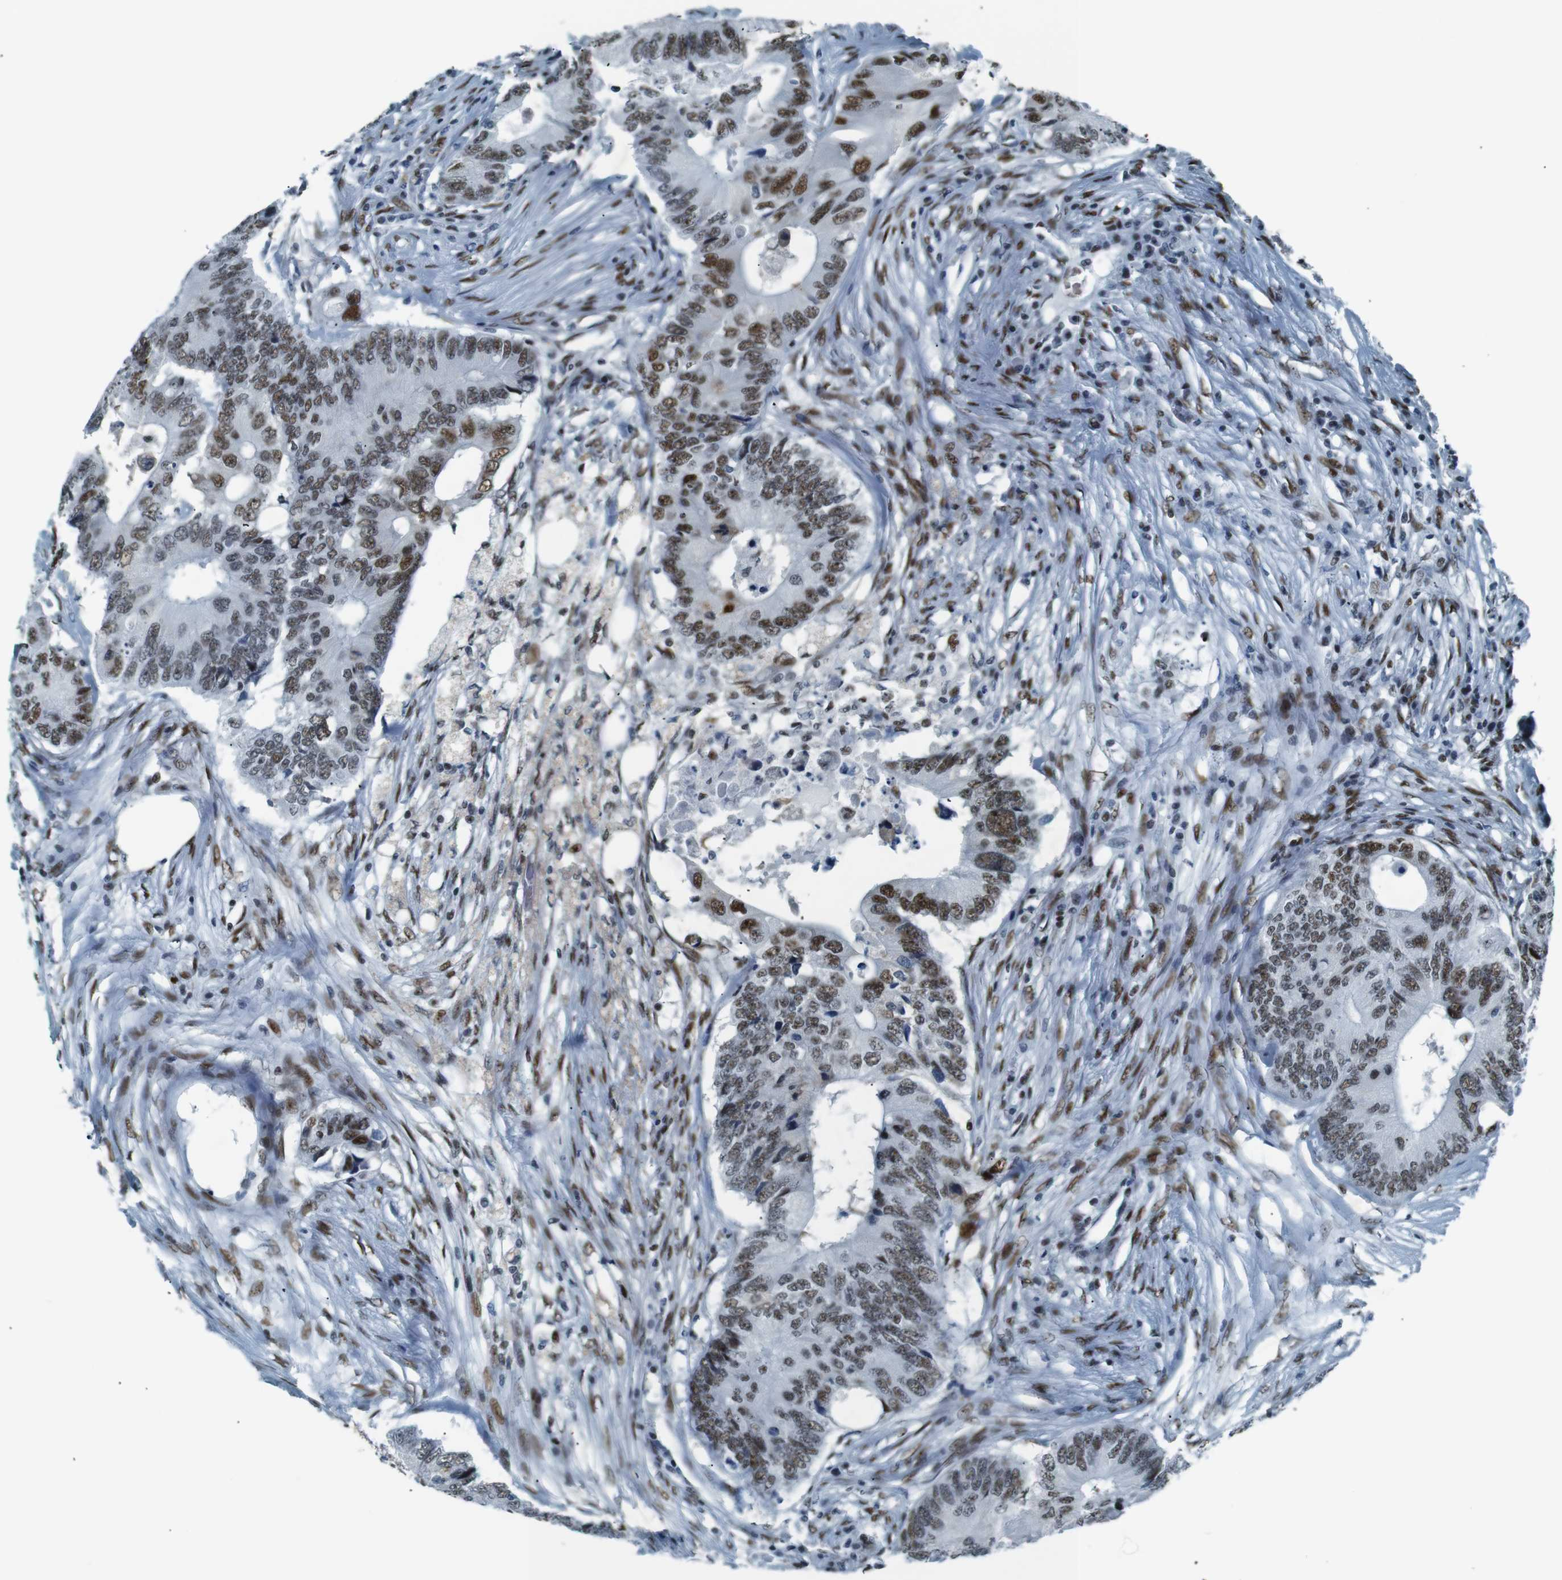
{"staining": {"intensity": "moderate", "quantity": "25%-75%", "location": "cytoplasmic/membranous,nuclear"}, "tissue": "colorectal cancer", "cell_type": "Tumor cells", "image_type": "cancer", "snomed": [{"axis": "morphology", "description": "Adenocarcinoma, NOS"}, {"axis": "topography", "description": "Colon"}], "caption": "Approximately 25%-75% of tumor cells in colorectal cancer show moderate cytoplasmic/membranous and nuclear protein expression as visualized by brown immunohistochemical staining.", "gene": "HEXIM1", "patient": {"sex": "male", "age": 71}}